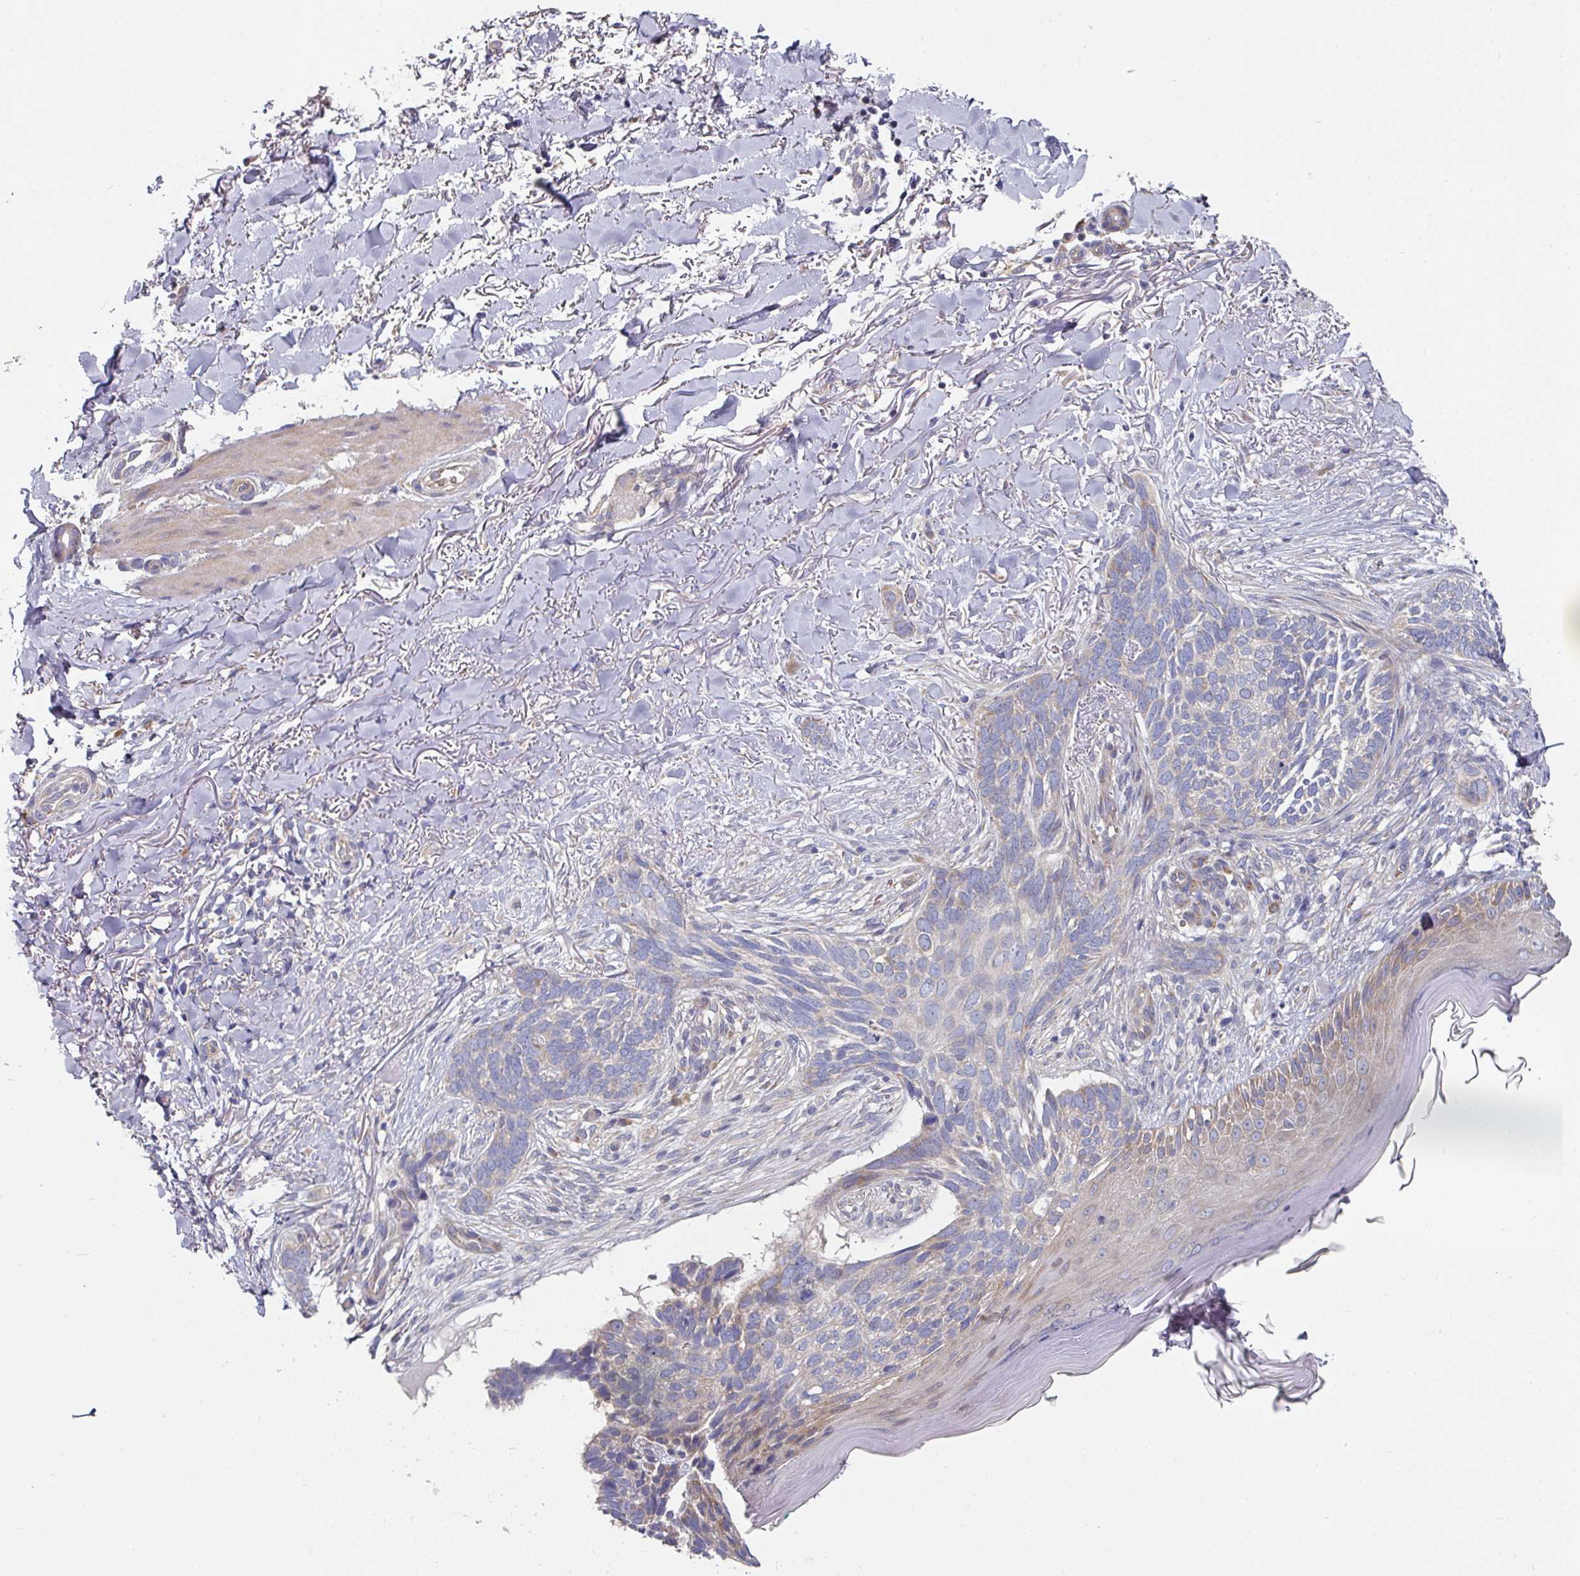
{"staining": {"intensity": "negative", "quantity": "none", "location": "none"}, "tissue": "skin cancer", "cell_type": "Tumor cells", "image_type": "cancer", "snomed": [{"axis": "morphology", "description": "Normal tissue, NOS"}, {"axis": "morphology", "description": "Basal cell carcinoma"}, {"axis": "topography", "description": "Skin"}], "caption": "Skin basal cell carcinoma was stained to show a protein in brown. There is no significant expression in tumor cells.", "gene": "PYROXD2", "patient": {"sex": "female", "age": 67}}